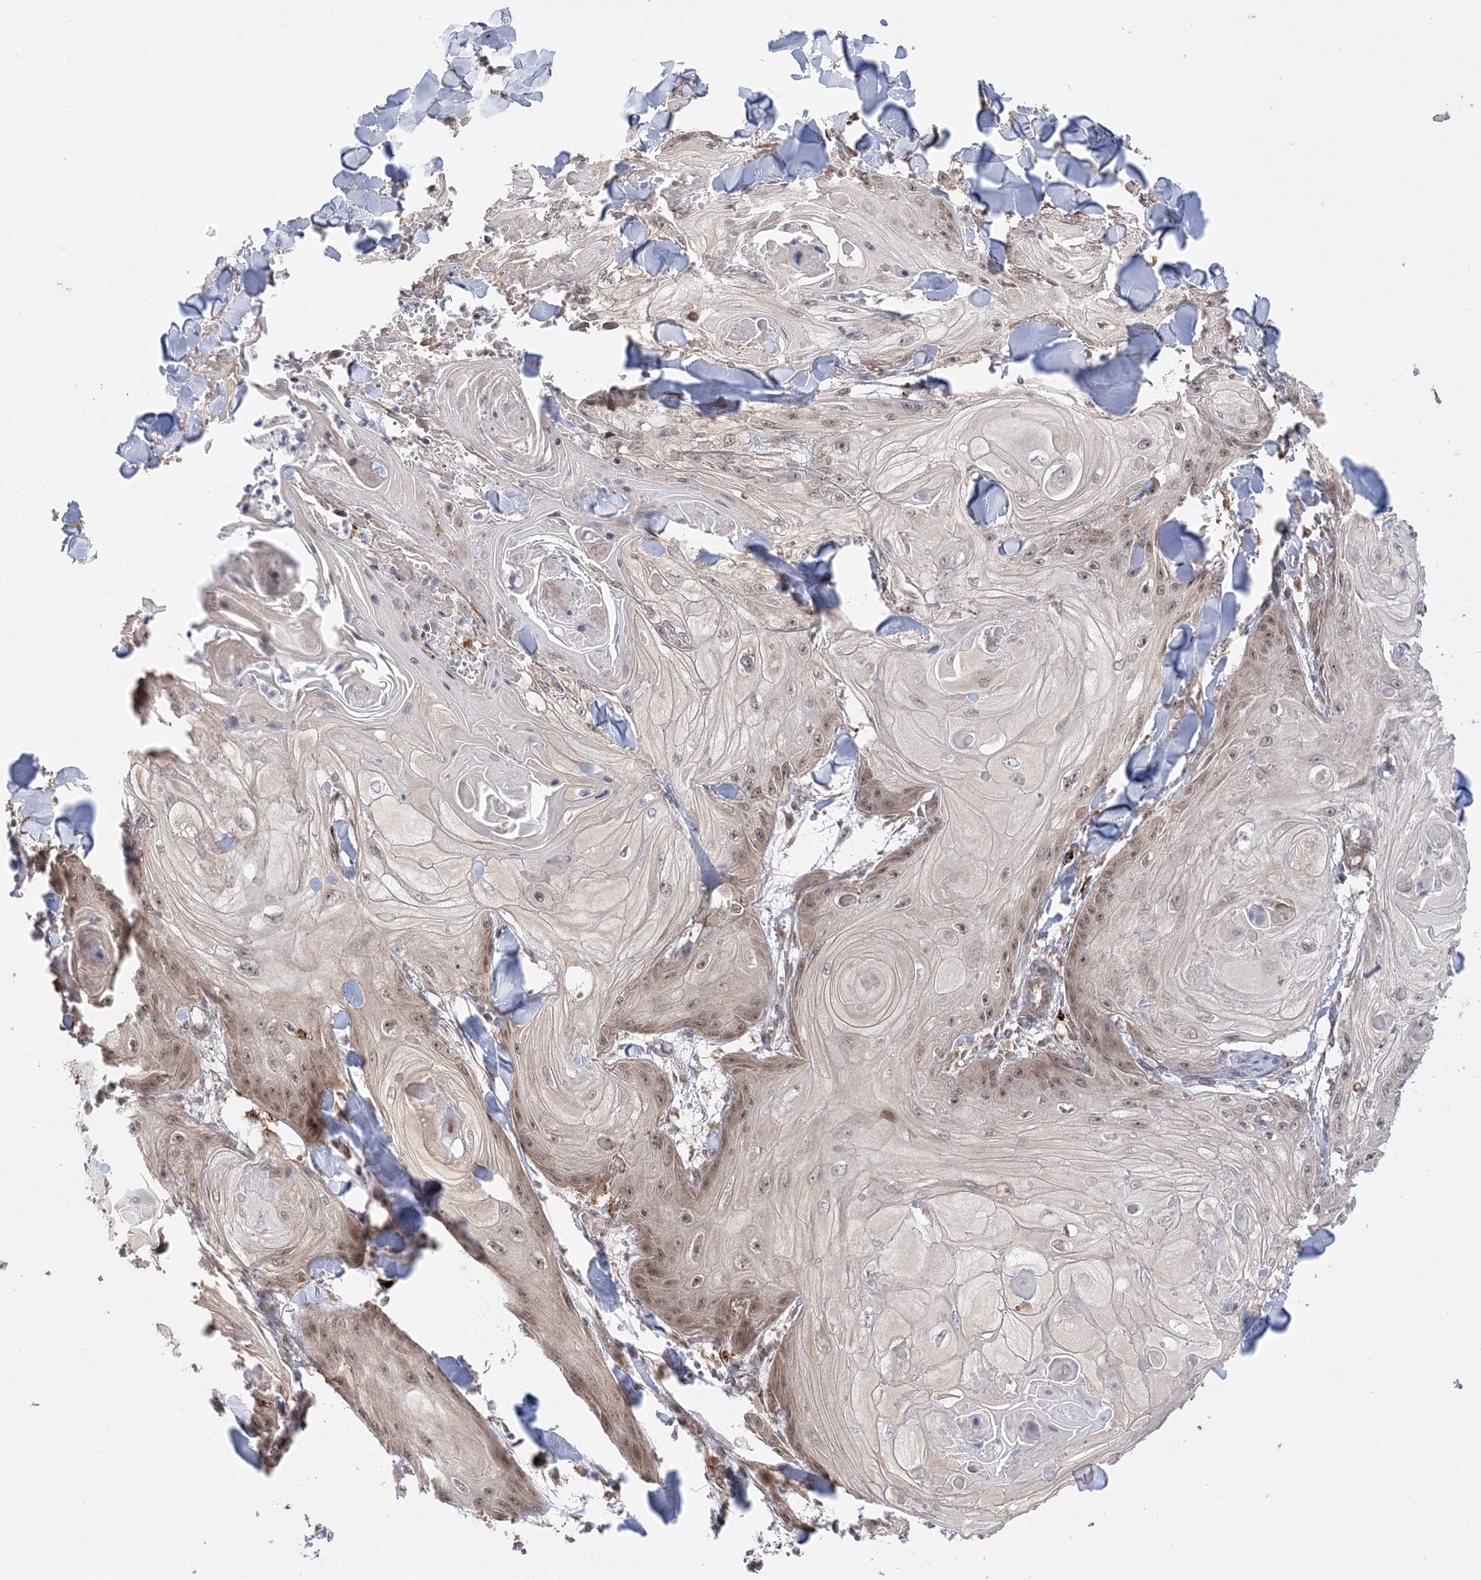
{"staining": {"intensity": "moderate", "quantity": "<25%", "location": "nuclear"}, "tissue": "skin cancer", "cell_type": "Tumor cells", "image_type": "cancer", "snomed": [{"axis": "morphology", "description": "Squamous cell carcinoma, NOS"}, {"axis": "topography", "description": "Skin"}], "caption": "Protein positivity by immunohistochemistry demonstrates moderate nuclear expression in about <25% of tumor cells in skin squamous cell carcinoma. (IHC, brightfield microscopy, high magnification).", "gene": "ANAPC15", "patient": {"sex": "male", "age": 74}}